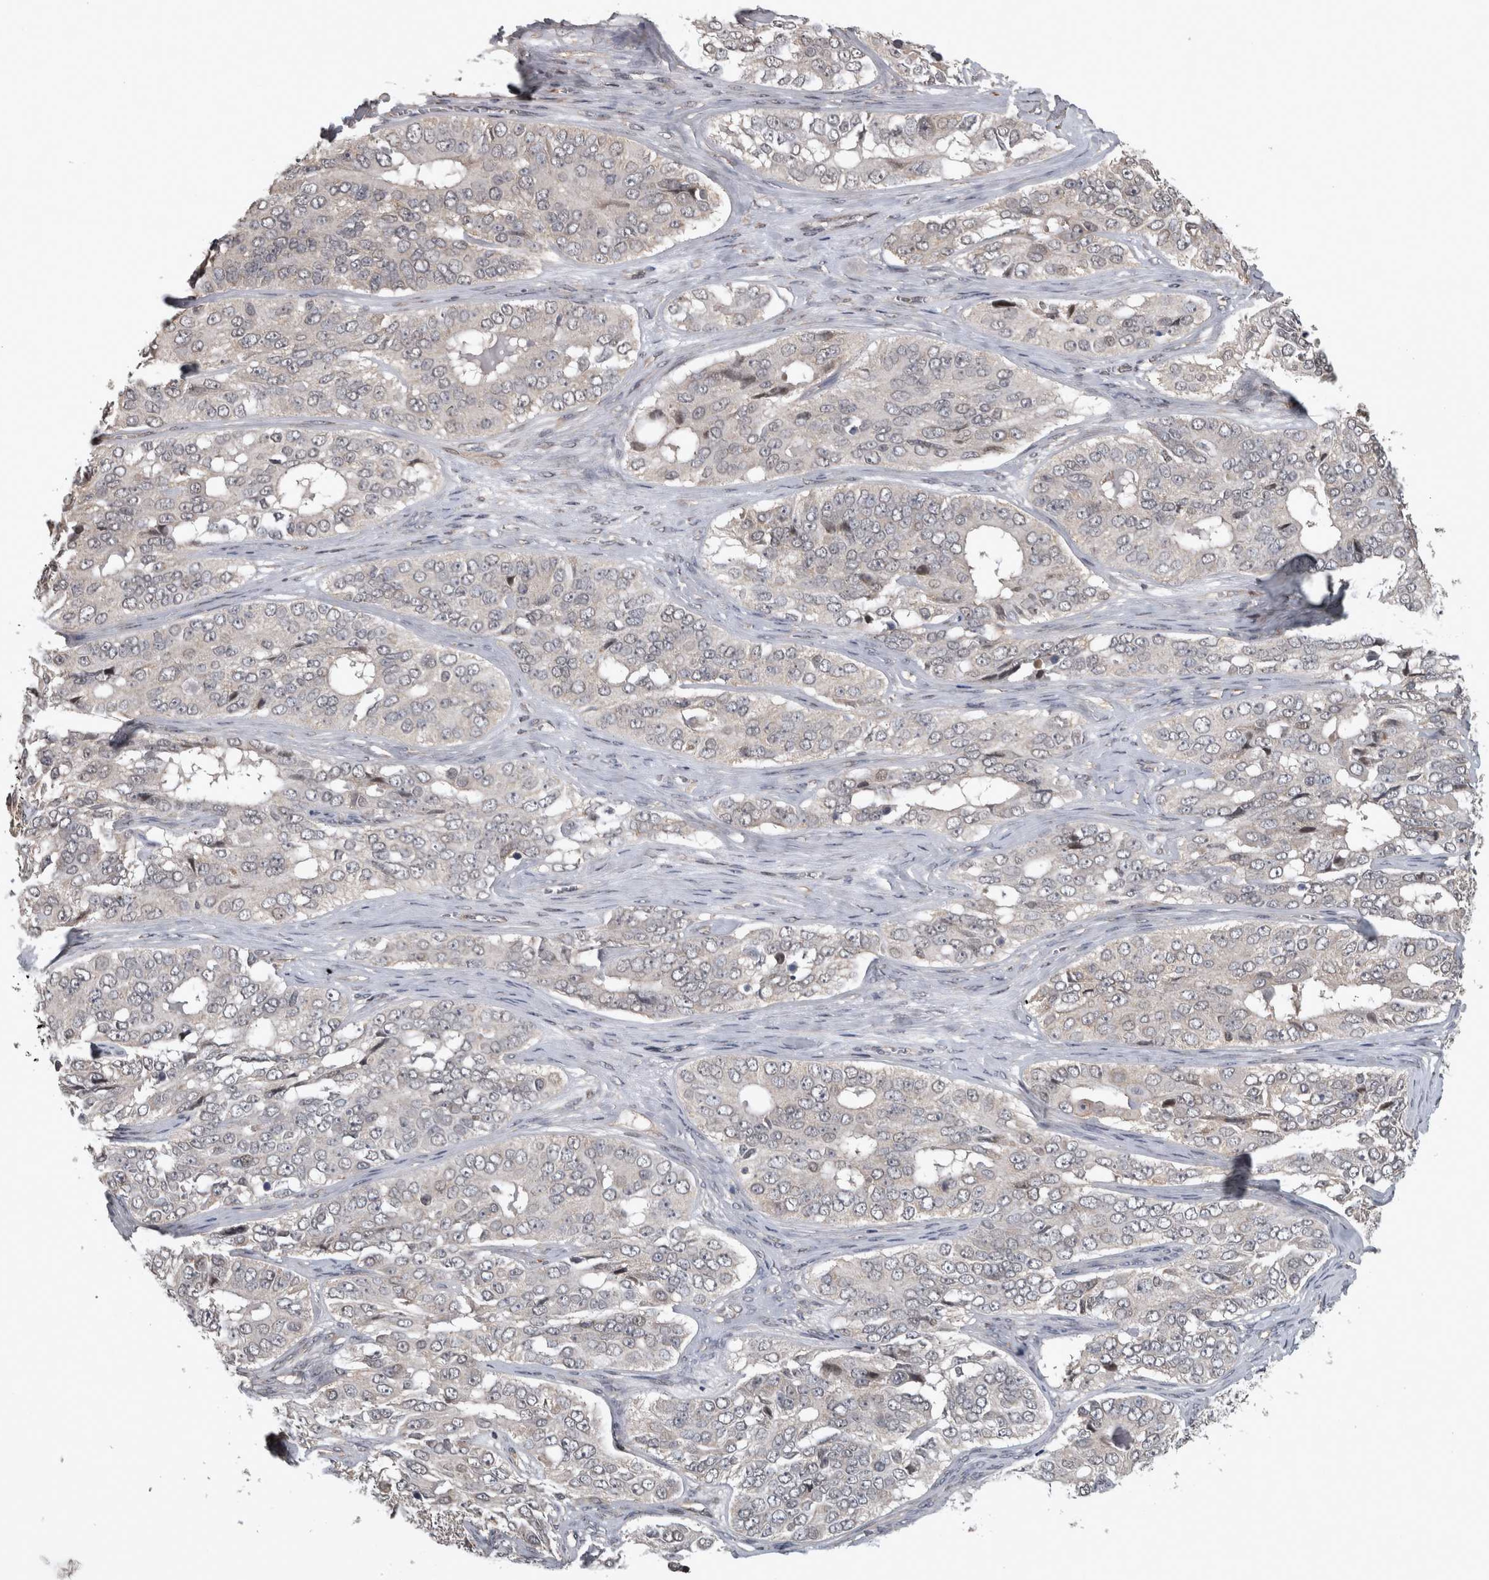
{"staining": {"intensity": "negative", "quantity": "none", "location": "none"}, "tissue": "ovarian cancer", "cell_type": "Tumor cells", "image_type": "cancer", "snomed": [{"axis": "morphology", "description": "Carcinoma, endometroid"}, {"axis": "topography", "description": "Ovary"}], "caption": "This image is of endometroid carcinoma (ovarian) stained with immunohistochemistry (IHC) to label a protein in brown with the nuclei are counter-stained blue. There is no expression in tumor cells.", "gene": "ATXN2", "patient": {"sex": "female", "age": 51}}